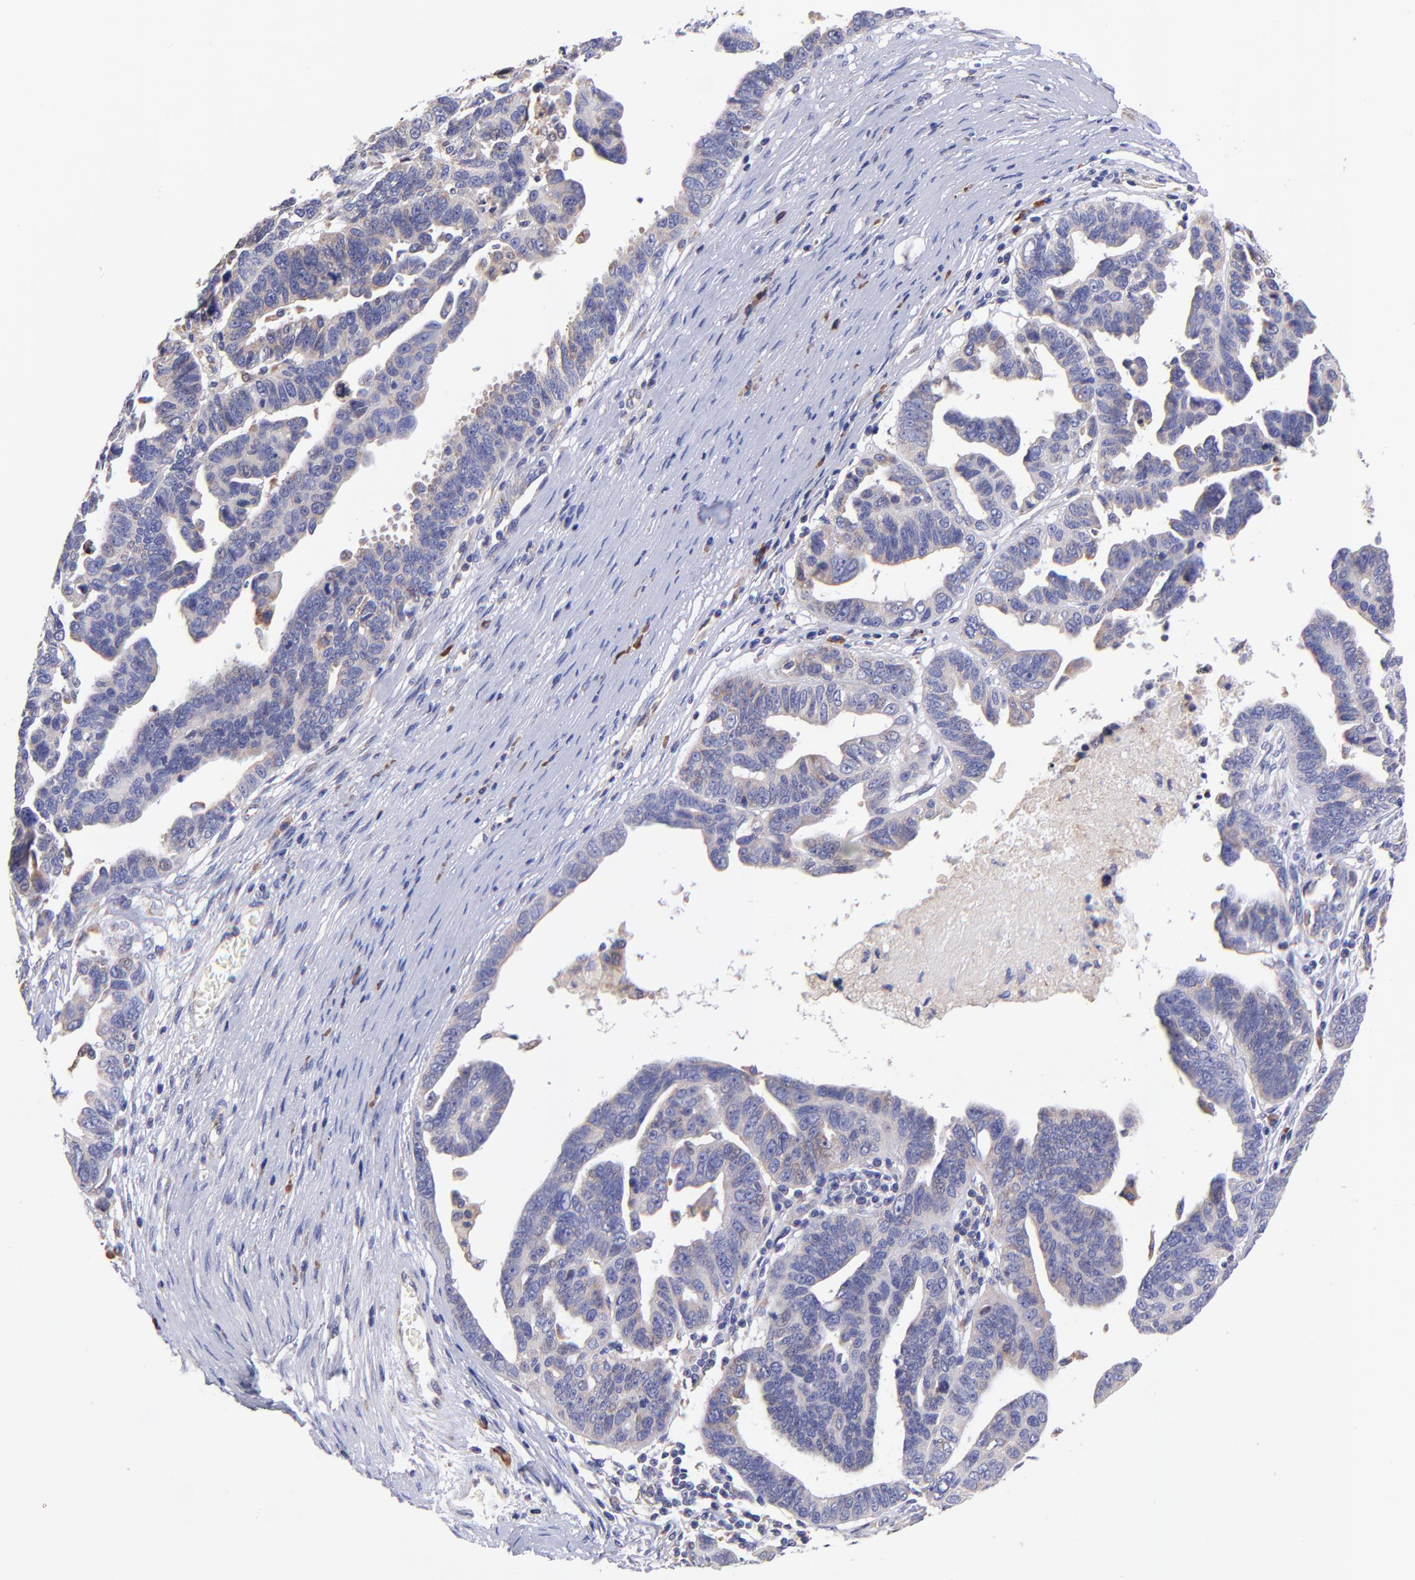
{"staining": {"intensity": "weak", "quantity": "25%-75%", "location": "cytoplasmic/membranous"}, "tissue": "ovarian cancer", "cell_type": "Tumor cells", "image_type": "cancer", "snomed": [{"axis": "morphology", "description": "Carcinoma, endometroid"}, {"axis": "morphology", "description": "Cystadenocarcinoma, serous, NOS"}, {"axis": "topography", "description": "Ovary"}], "caption": "Endometroid carcinoma (ovarian) stained for a protein (brown) demonstrates weak cytoplasmic/membranous positive staining in about 25%-75% of tumor cells.", "gene": "PREX1", "patient": {"sex": "female", "age": 45}}